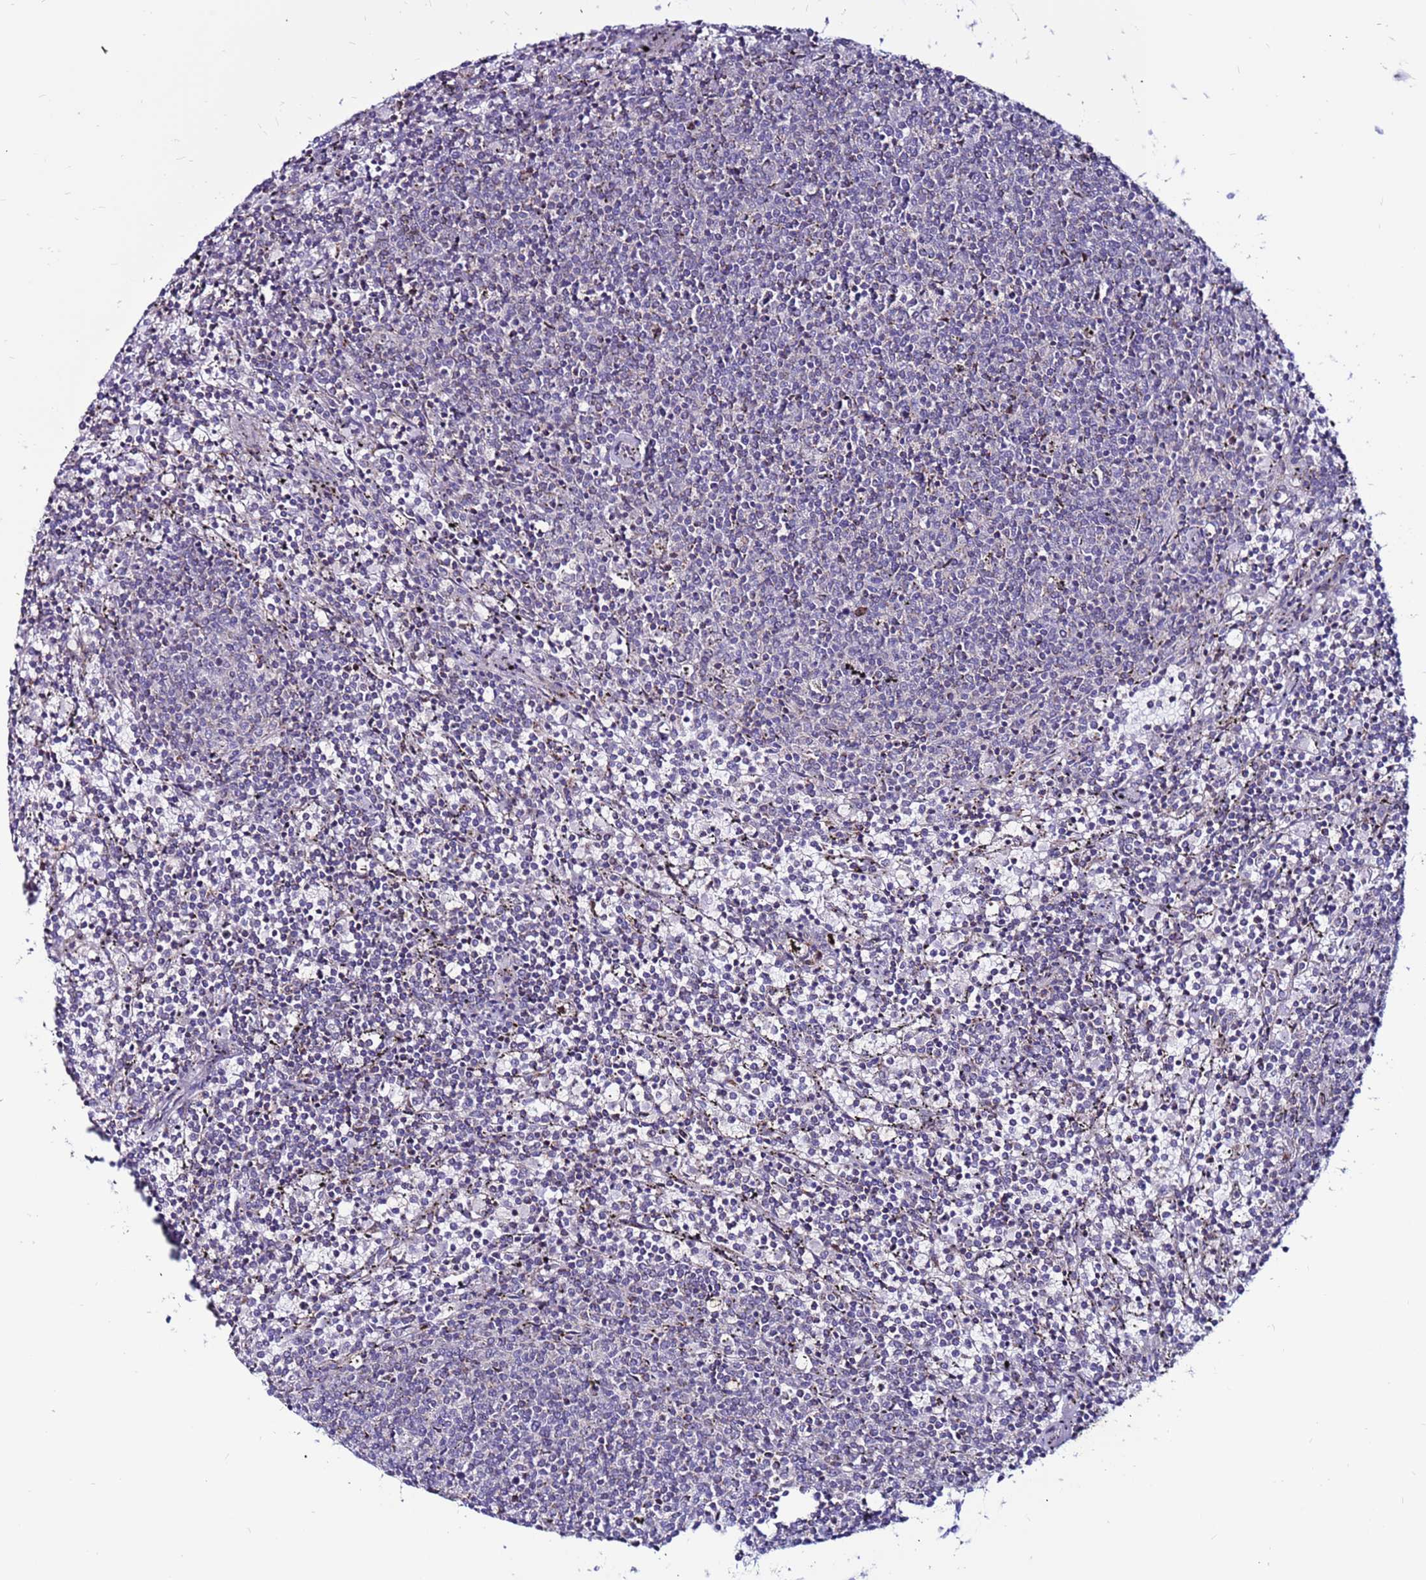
{"staining": {"intensity": "negative", "quantity": "none", "location": "none"}, "tissue": "lymphoma", "cell_type": "Tumor cells", "image_type": "cancer", "snomed": [{"axis": "morphology", "description": "Malignant lymphoma, non-Hodgkin's type, Low grade"}, {"axis": "topography", "description": "Spleen"}], "caption": "Immunohistochemical staining of malignant lymphoma, non-Hodgkin's type (low-grade) displays no significant staining in tumor cells. The staining was performed using DAB to visualize the protein expression in brown, while the nuclei were stained in blue with hematoxylin (Magnification: 20x).", "gene": "CCDC71", "patient": {"sex": "female", "age": 50}}